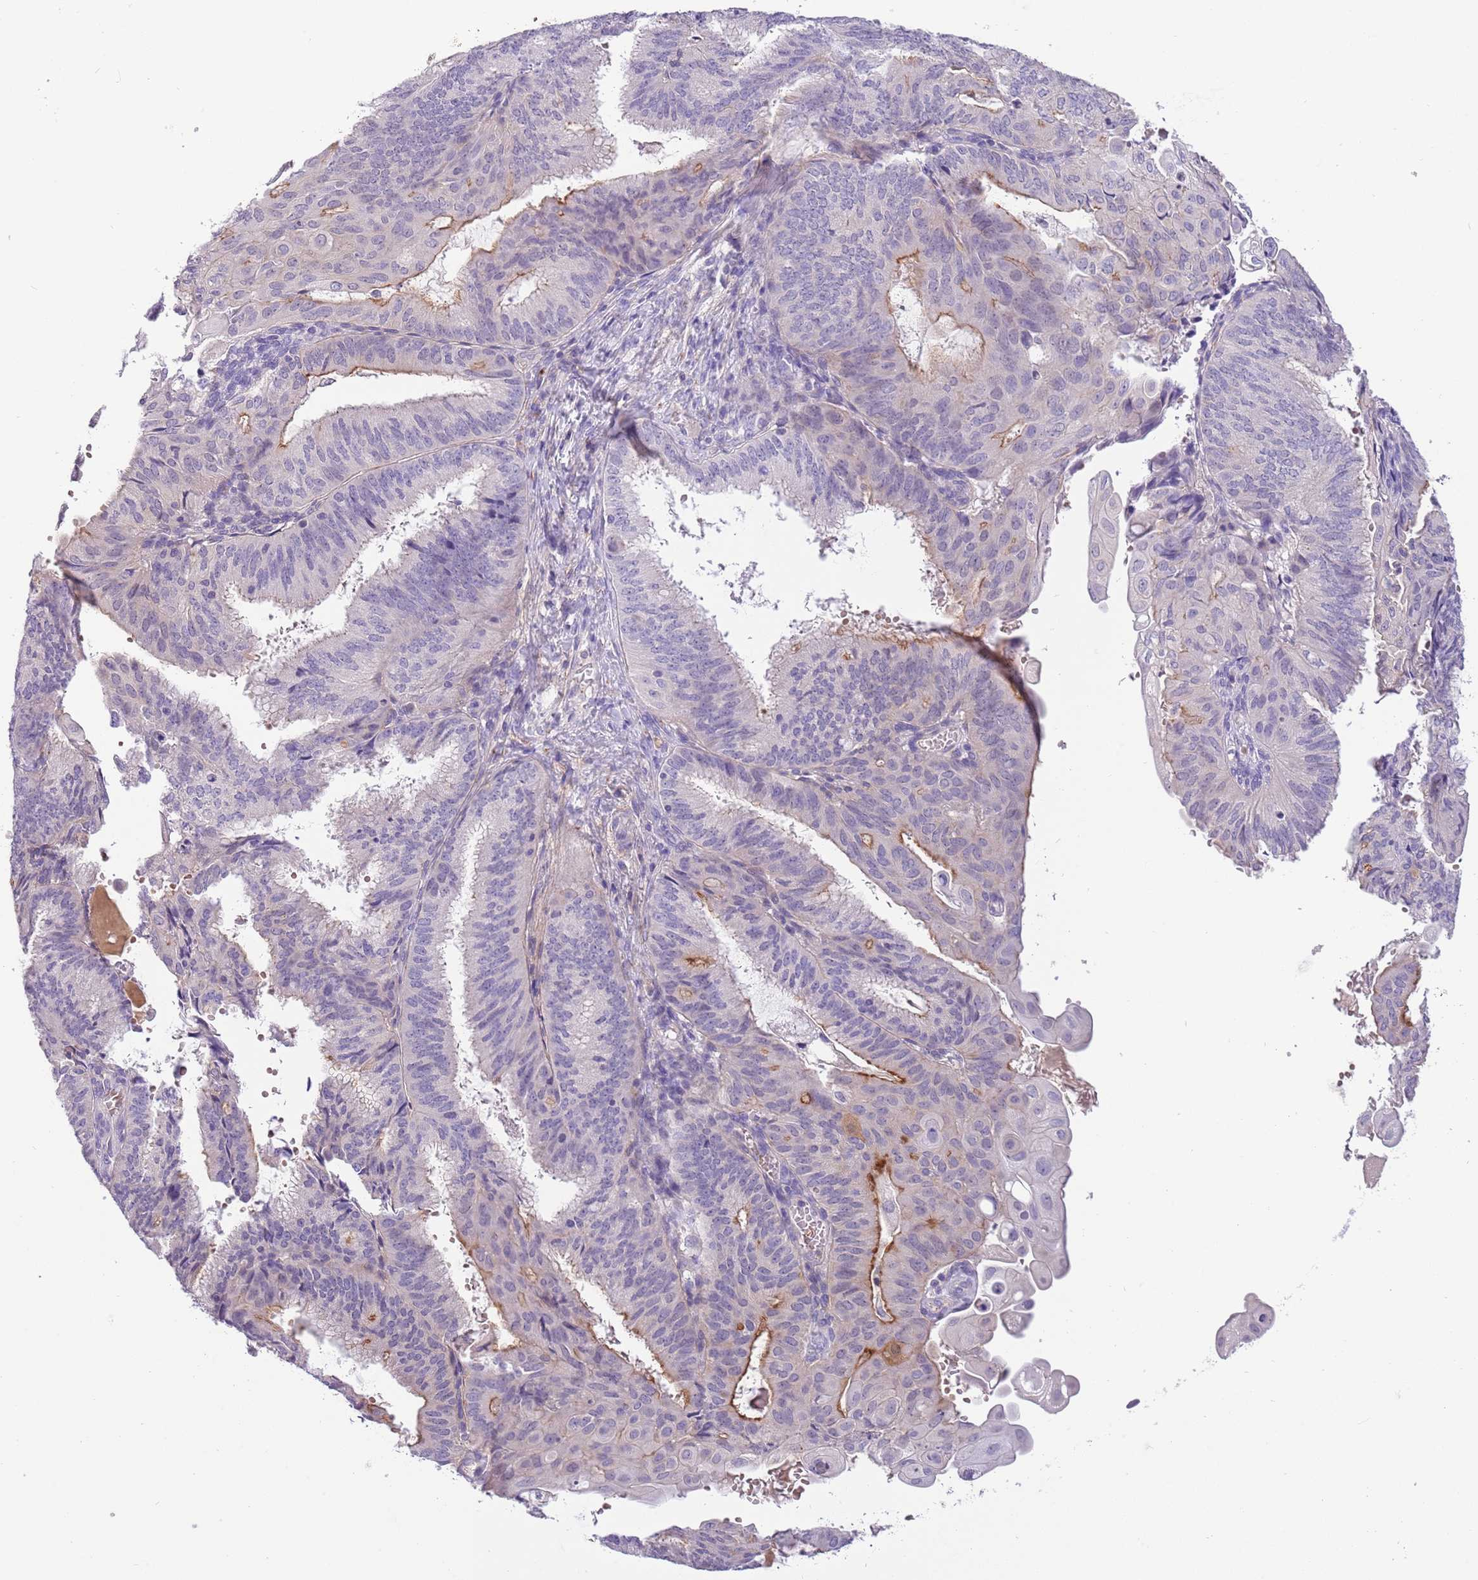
{"staining": {"intensity": "moderate", "quantity": "<25%", "location": "cytoplasmic/membranous"}, "tissue": "endometrial cancer", "cell_type": "Tumor cells", "image_type": "cancer", "snomed": [{"axis": "morphology", "description": "Adenocarcinoma, NOS"}, {"axis": "topography", "description": "Endometrium"}], "caption": "Immunohistochemical staining of endometrial adenocarcinoma displays moderate cytoplasmic/membranous protein staining in about <25% of tumor cells.", "gene": "CFAP73", "patient": {"sex": "female", "age": 49}}